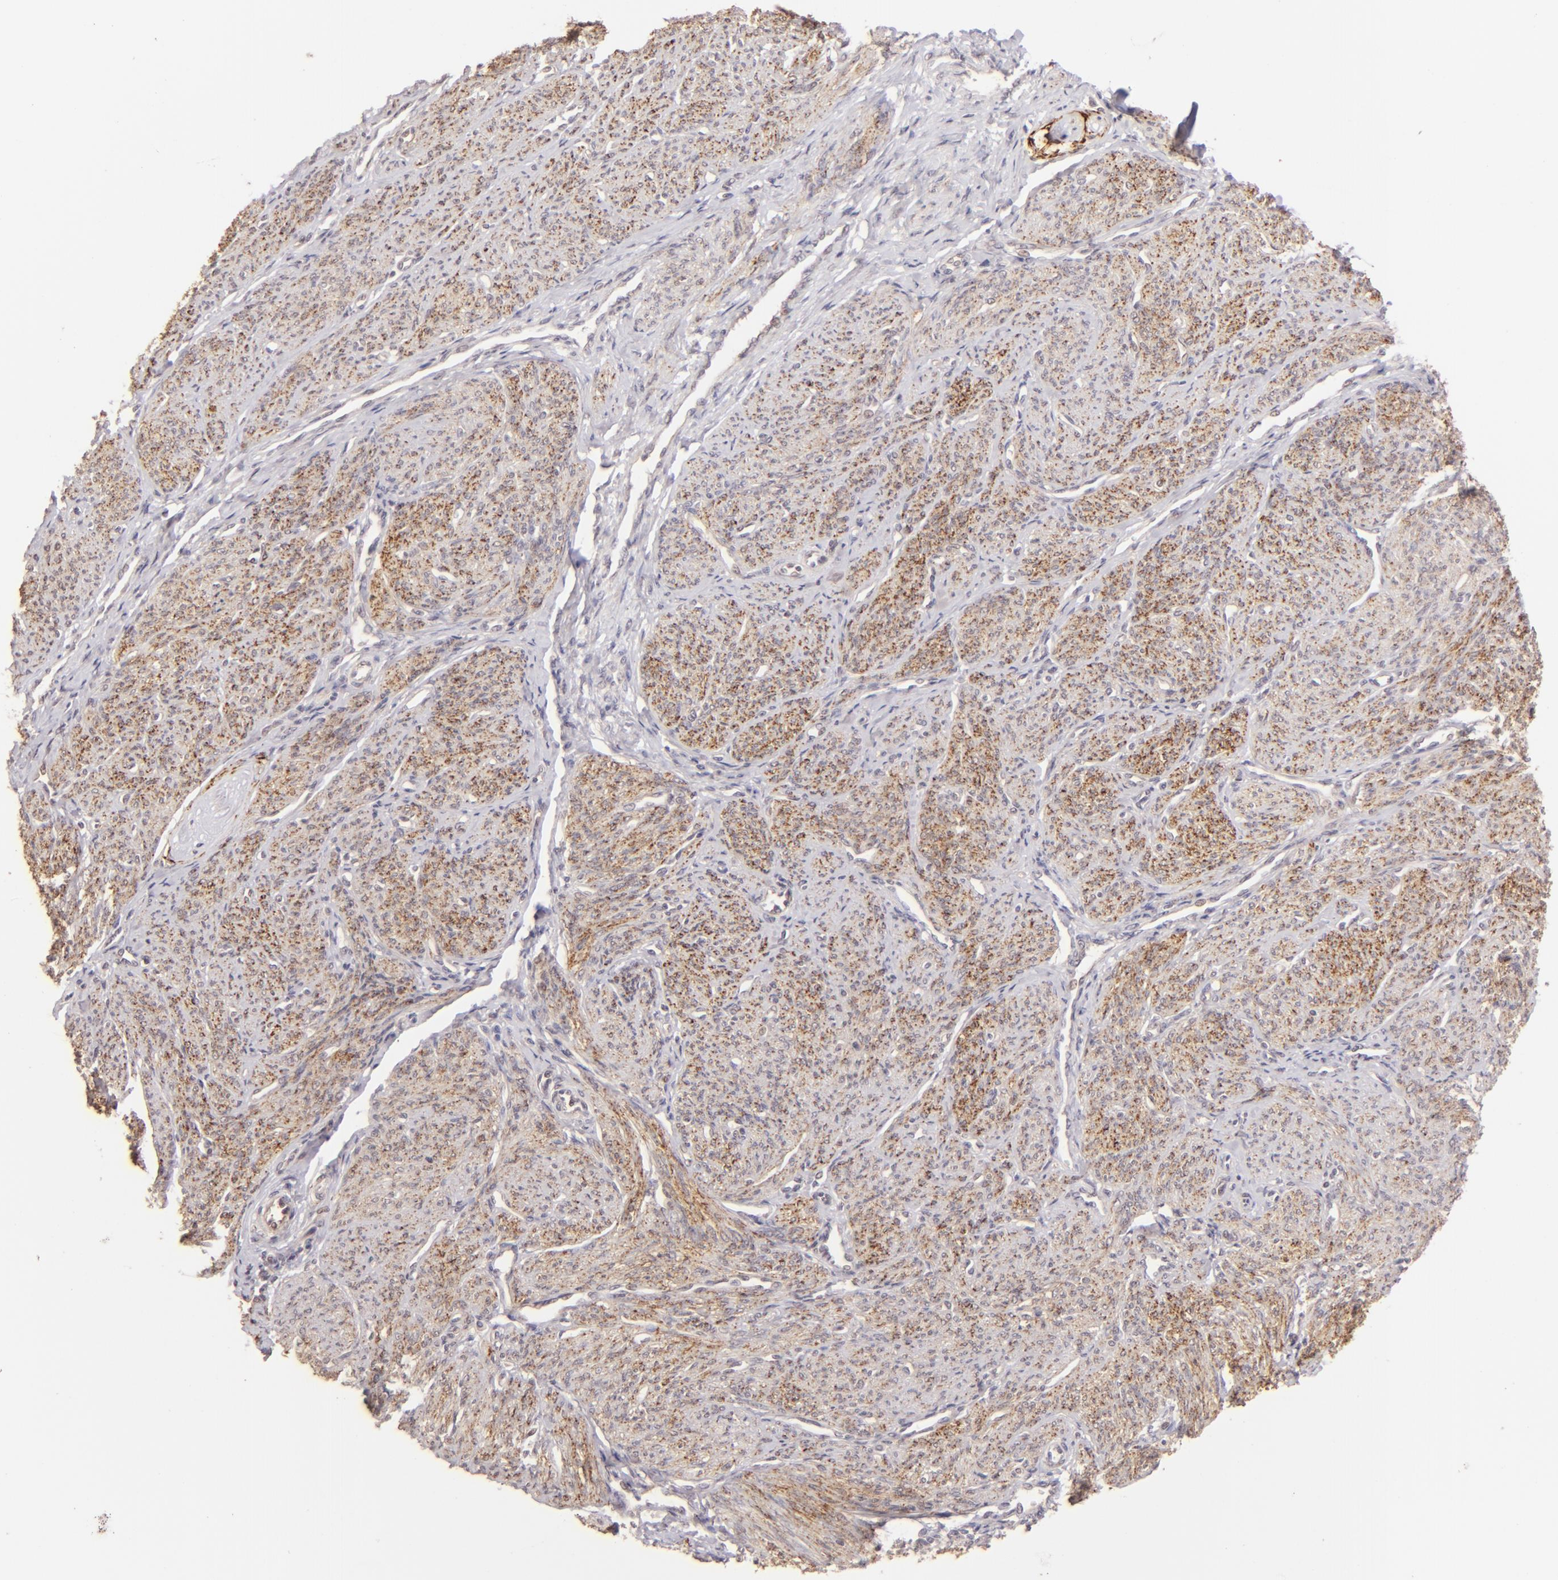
{"staining": {"intensity": "moderate", "quantity": ">75%", "location": "cytoplasmic/membranous"}, "tissue": "smooth muscle", "cell_type": "Smooth muscle cells", "image_type": "normal", "snomed": [{"axis": "morphology", "description": "Normal tissue, NOS"}, {"axis": "topography", "description": "Cervix"}, {"axis": "topography", "description": "Endometrium"}], "caption": "Smooth muscle cells exhibit moderate cytoplasmic/membranous positivity in approximately >75% of cells in normal smooth muscle. (DAB = brown stain, brightfield microscopy at high magnification).", "gene": "CLDN1", "patient": {"sex": "female", "age": 65}}